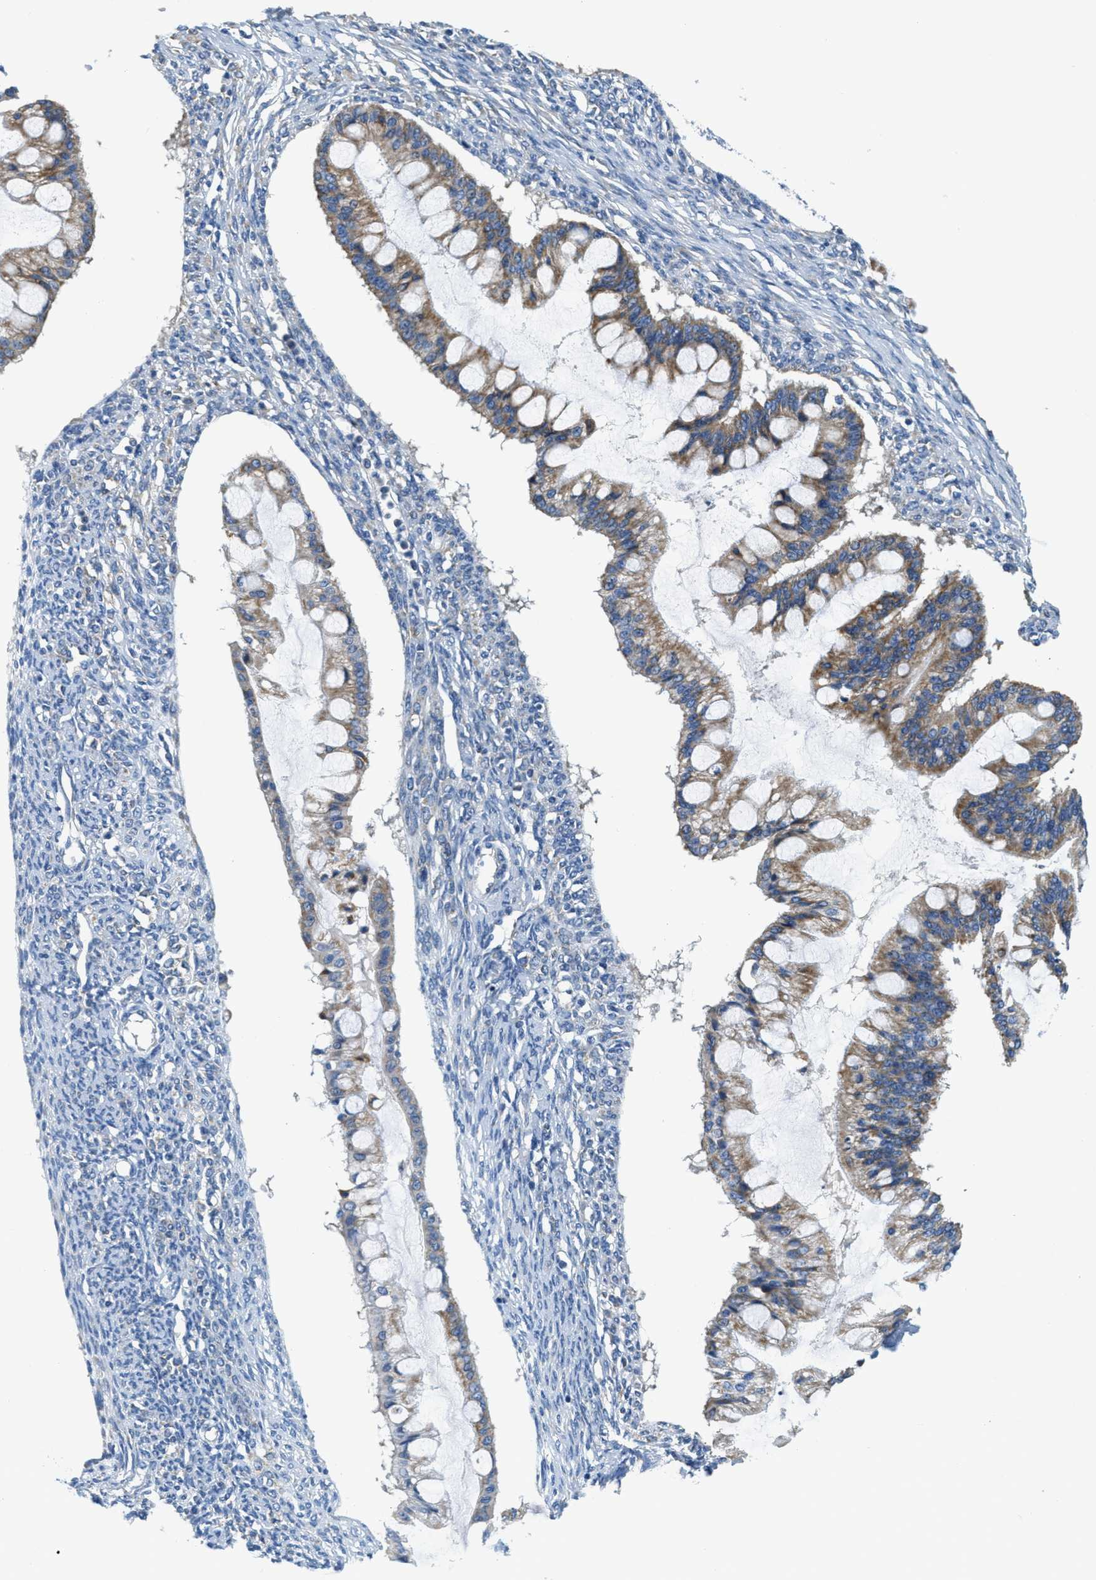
{"staining": {"intensity": "moderate", "quantity": ">75%", "location": "cytoplasmic/membranous"}, "tissue": "ovarian cancer", "cell_type": "Tumor cells", "image_type": "cancer", "snomed": [{"axis": "morphology", "description": "Cystadenocarcinoma, mucinous, NOS"}, {"axis": "topography", "description": "Ovary"}], "caption": "Moderate cytoplasmic/membranous expression for a protein is identified in about >75% of tumor cells of ovarian cancer using IHC.", "gene": "CA4", "patient": {"sex": "female", "age": 73}}